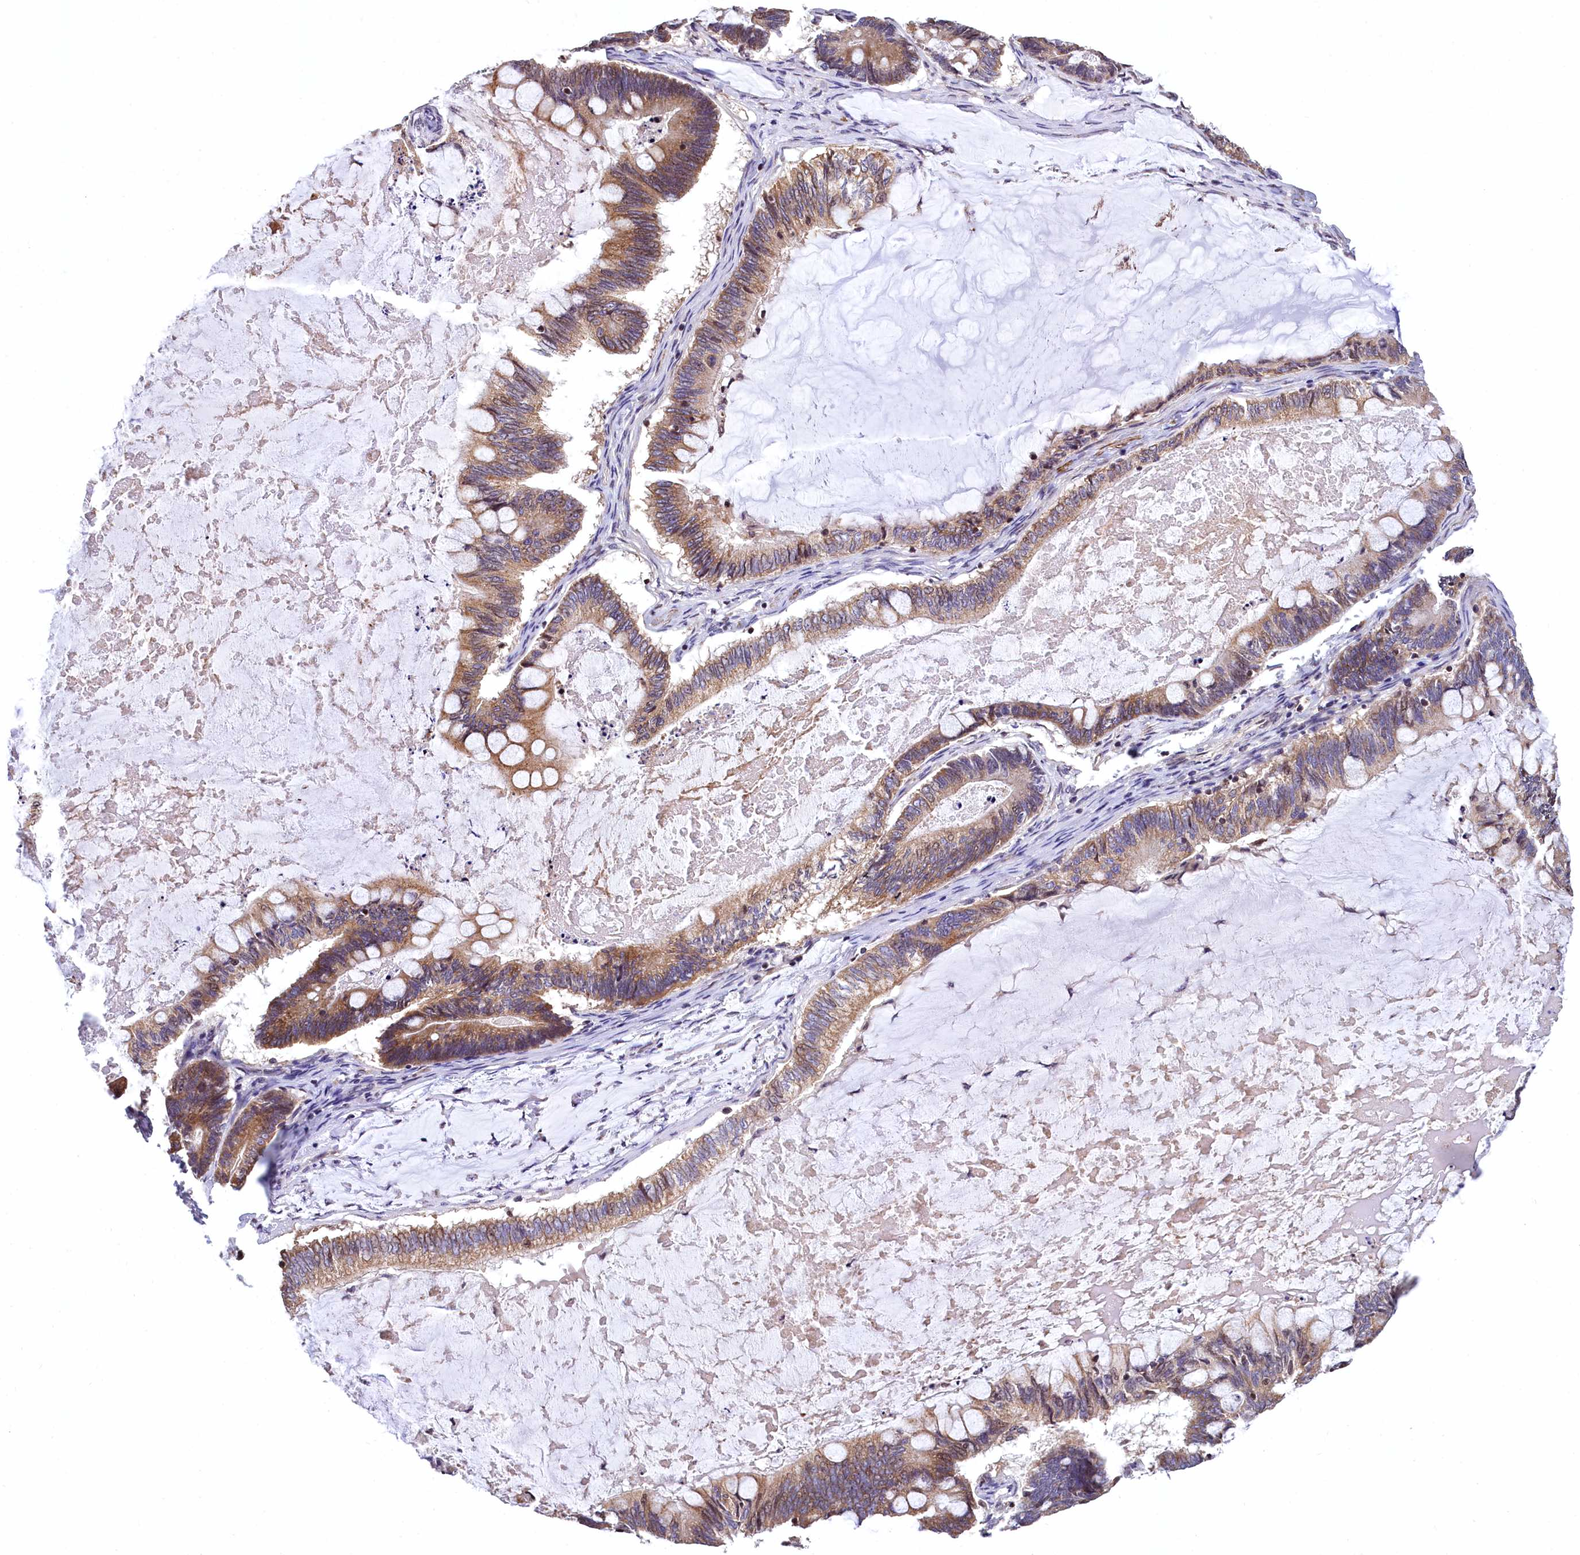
{"staining": {"intensity": "moderate", "quantity": ">75%", "location": "cytoplasmic/membranous"}, "tissue": "ovarian cancer", "cell_type": "Tumor cells", "image_type": "cancer", "snomed": [{"axis": "morphology", "description": "Cystadenocarcinoma, mucinous, NOS"}, {"axis": "topography", "description": "Ovary"}], "caption": "Tumor cells demonstrate medium levels of moderate cytoplasmic/membranous expression in about >75% of cells in human ovarian cancer (mucinous cystadenocarcinoma).", "gene": "ZNF2", "patient": {"sex": "female", "age": 61}}